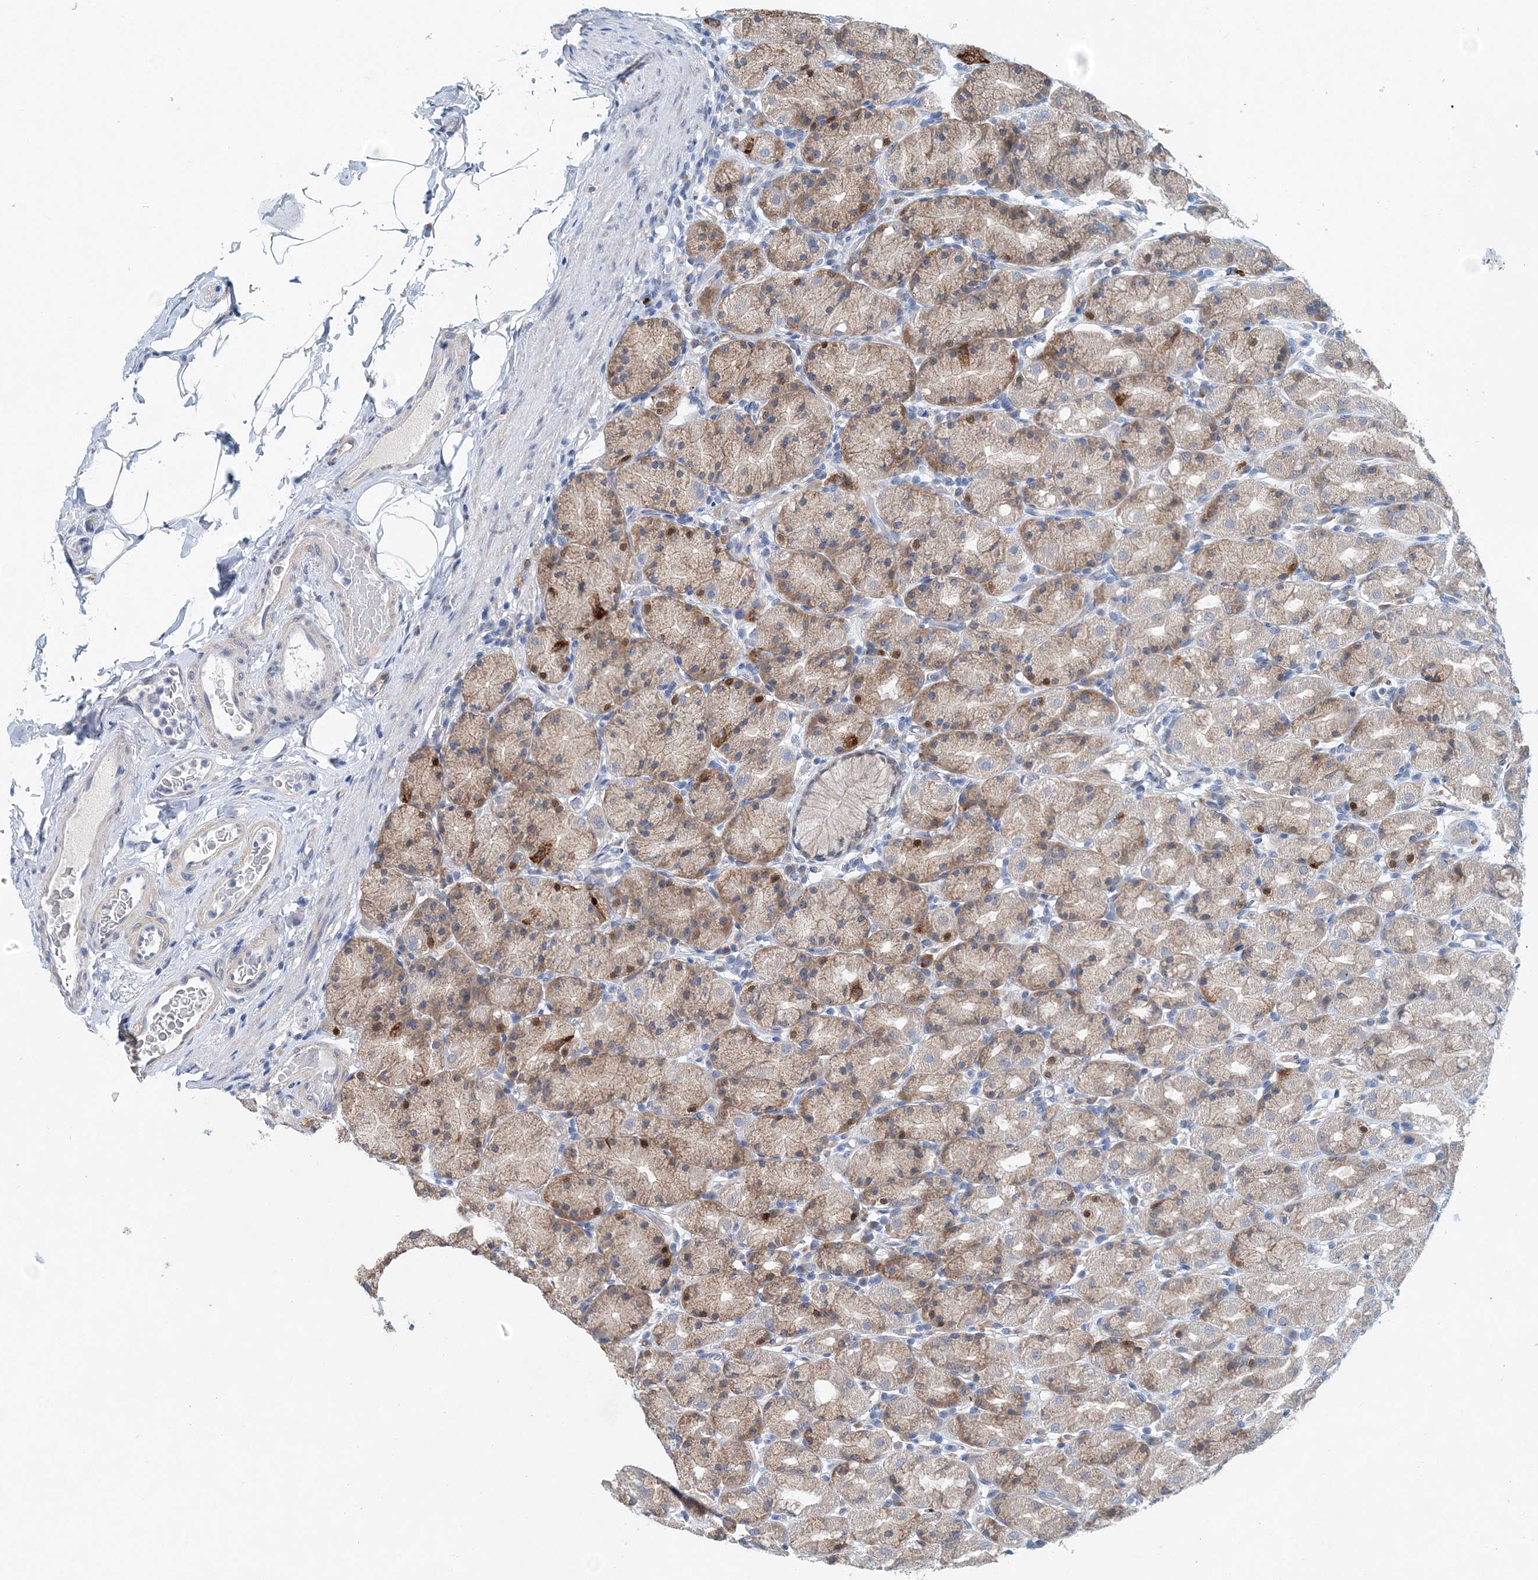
{"staining": {"intensity": "moderate", "quantity": "<25%", "location": "cytoplasmic/membranous"}, "tissue": "stomach", "cell_type": "Glandular cells", "image_type": "normal", "snomed": [{"axis": "morphology", "description": "Normal tissue, NOS"}, {"axis": "topography", "description": "Stomach, upper"}], "caption": "Brown immunohistochemical staining in unremarkable stomach exhibits moderate cytoplasmic/membranous staining in about <25% of glandular cells.", "gene": "PFN2", "patient": {"sex": "male", "age": 68}}